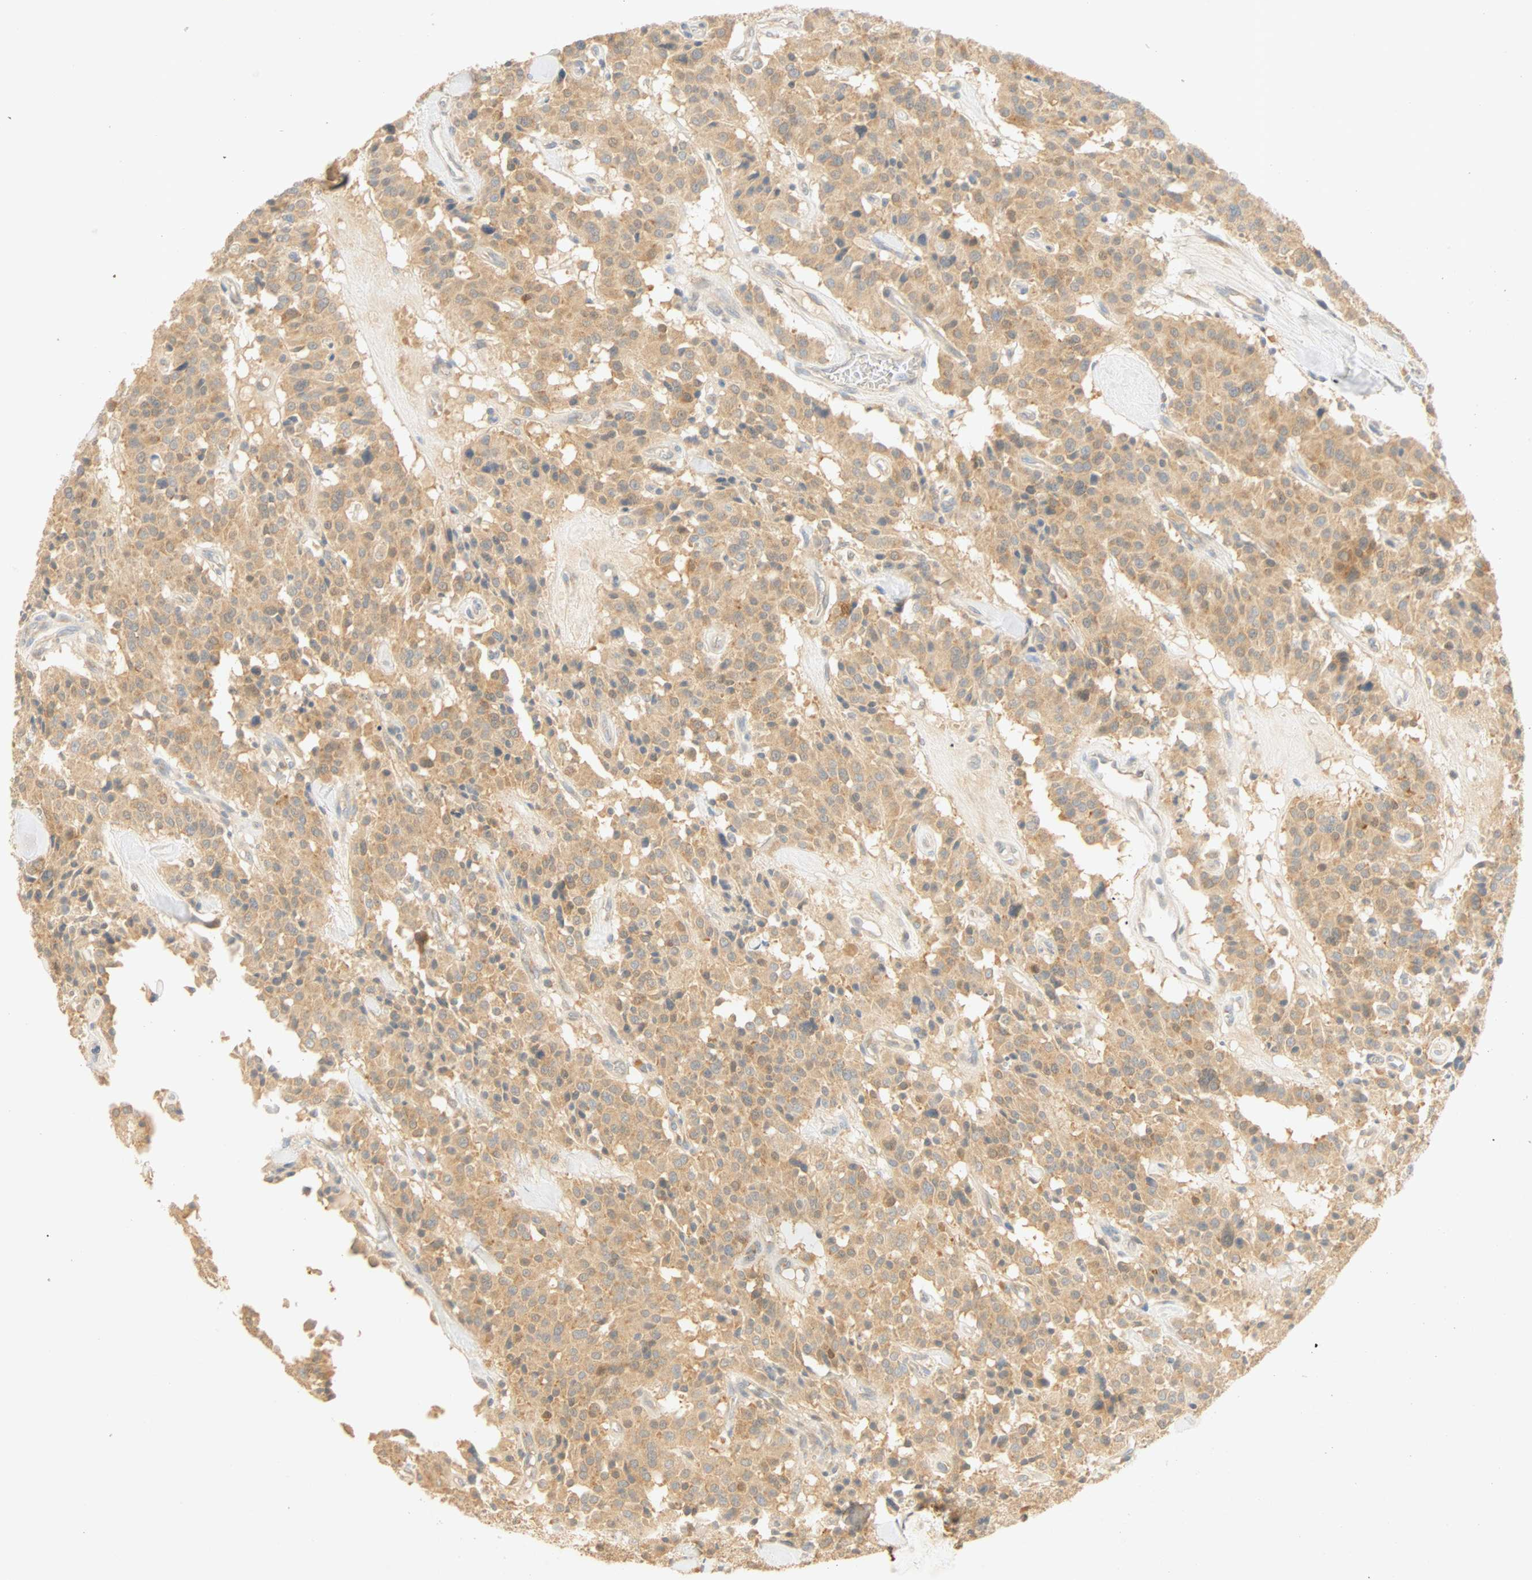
{"staining": {"intensity": "moderate", "quantity": ">75%", "location": "cytoplasmic/membranous"}, "tissue": "carcinoid", "cell_type": "Tumor cells", "image_type": "cancer", "snomed": [{"axis": "morphology", "description": "Carcinoid, malignant, NOS"}, {"axis": "topography", "description": "Lung"}], "caption": "Human carcinoid (malignant) stained for a protein (brown) exhibits moderate cytoplasmic/membranous positive positivity in approximately >75% of tumor cells.", "gene": "SELENBP1", "patient": {"sex": "male", "age": 30}}